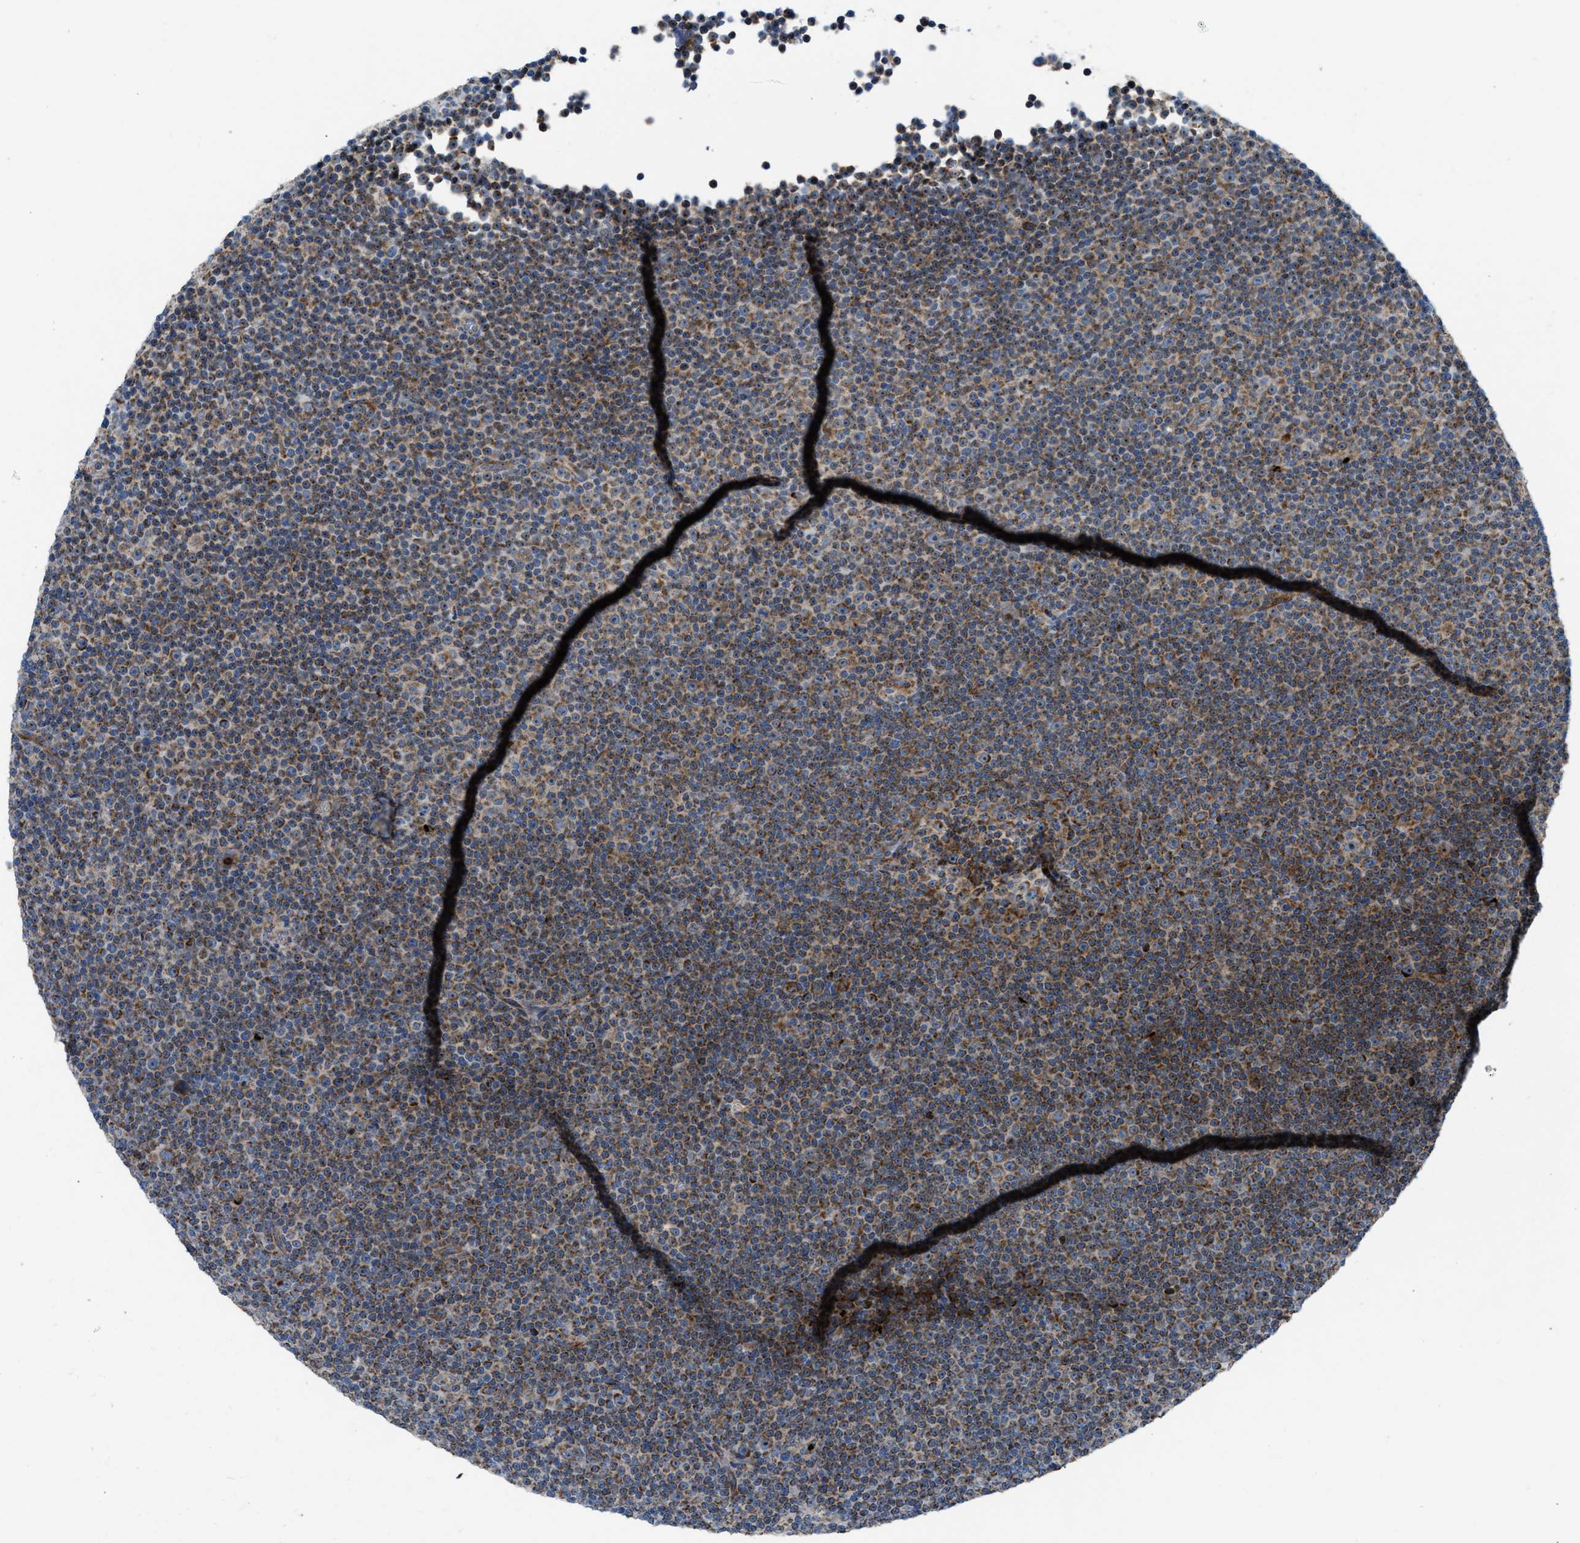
{"staining": {"intensity": "moderate", "quantity": ">75%", "location": "cytoplasmic/membranous"}, "tissue": "lymphoma", "cell_type": "Tumor cells", "image_type": "cancer", "snomed": [{"axis": "morphology", "description": "Malignant lymphoma, non-Hodgkin's type, Low grade"}, {"axis": "topography", "description": "Lymph node"}], "caption": "IHC micrograph of human lymphoma stained for a protein (brown), which shows medium levels of moderate cytoplasmic/membranous expression in about >75% of tumor cells.", "gene": "TPH1", "patient": {"sex": "female", "age": 67}}